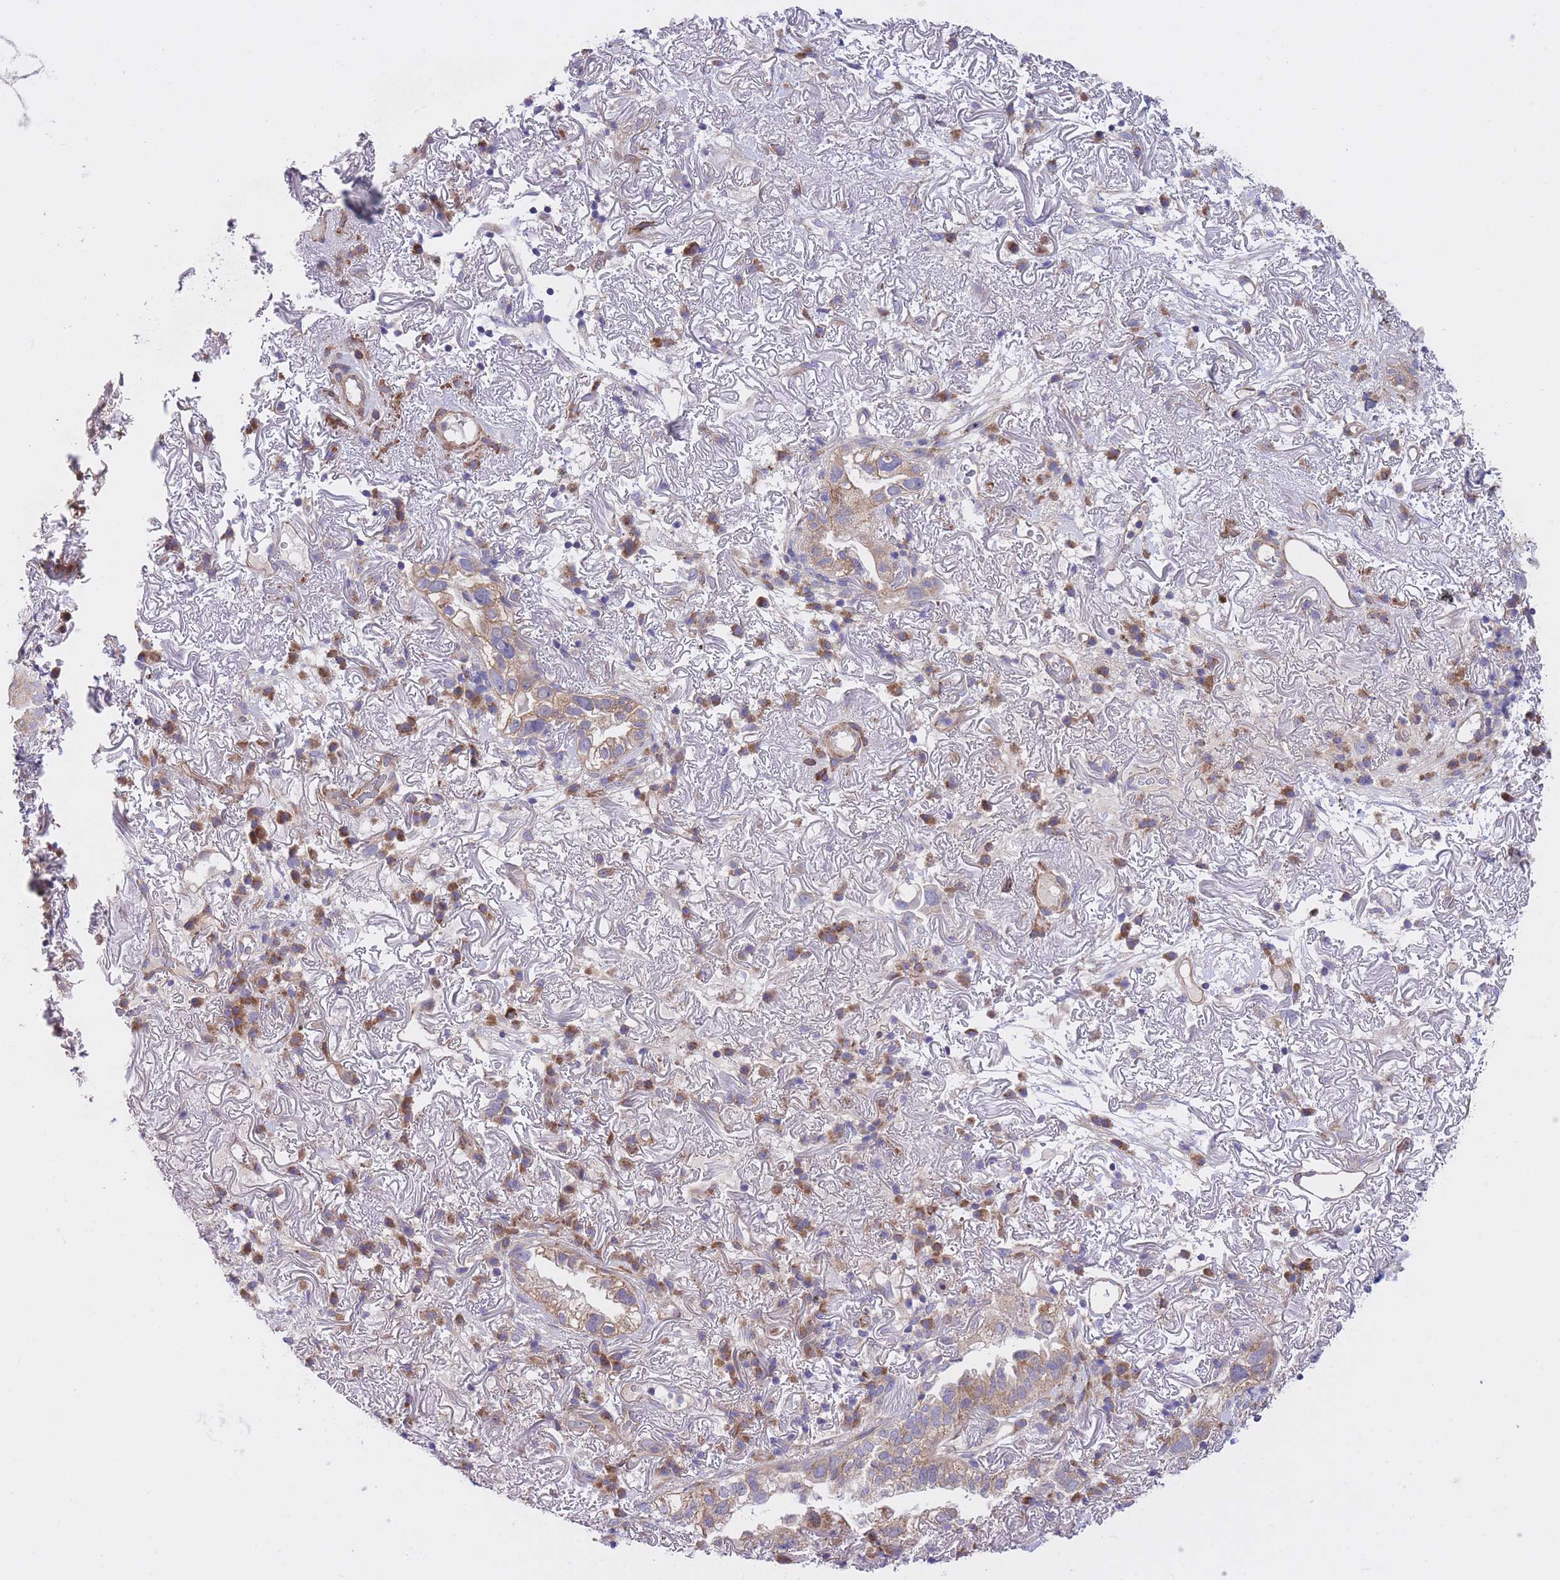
{"staining": {"intensity": "moderate", "quantity": ">75%", "location": "cytoplasmic/membranous"}, "tissue": "lung cancer", "cell_type": "Tumor cells", "image_type": "cancer", "snomed": [{"axis": "morphology", "description": "Adenocarcinoma, NOS"}, {"axis": "topography", "description": "Lung"}], "caption": "Protein expression analysis of lung adenocarcinoma shows moderate cytoplasmic/membranous positivity in about >75% of tumor cells.", "gene": "CHAC1", "patient": {"sex": "female", "age": 69}}